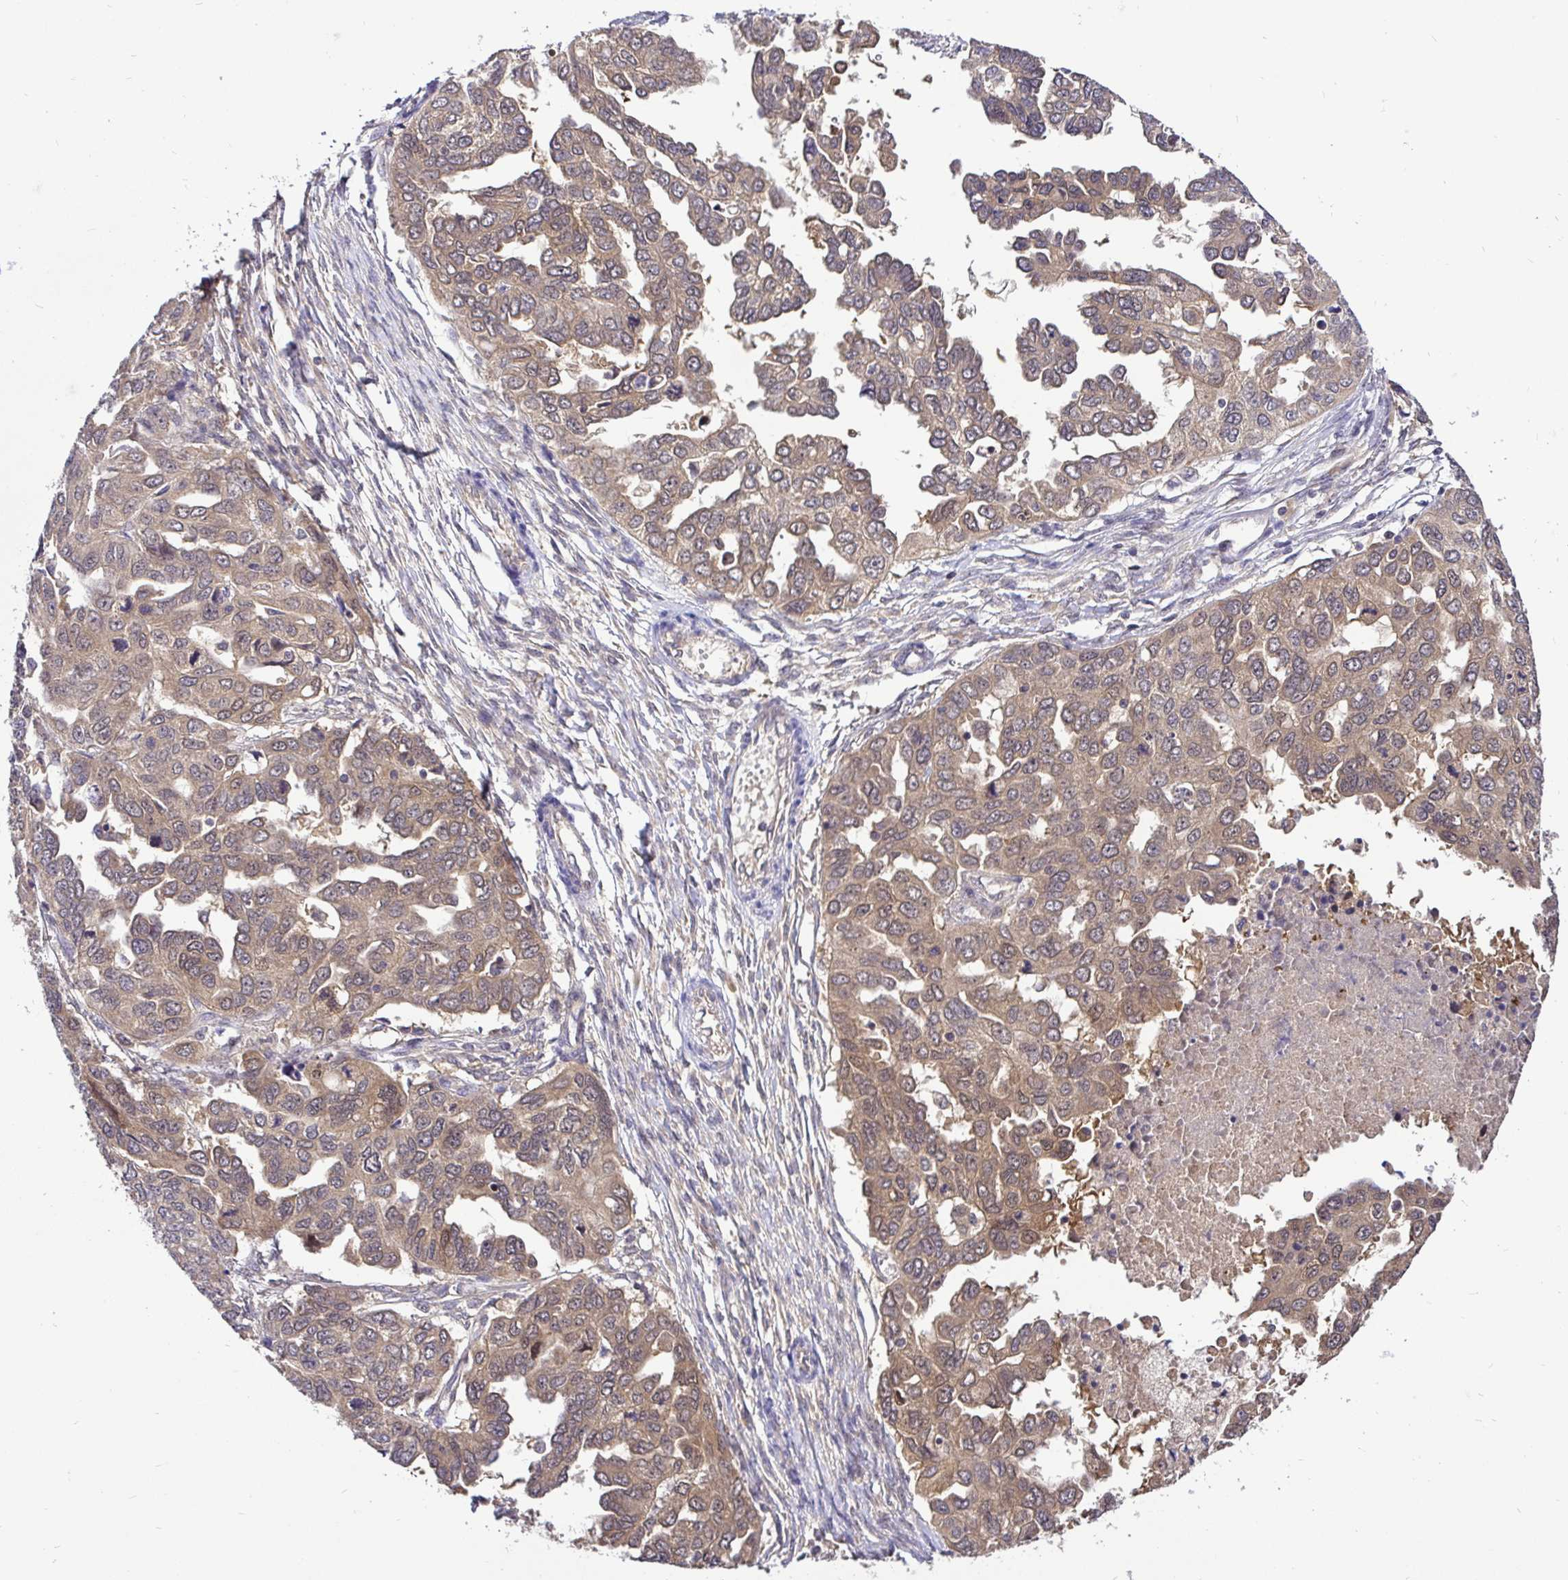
{"staining": {"intensity": "moderate", "quantity": ">75%", "location": "cytoplasmic/membranous,nuclear"}, "tissue": "ovarian cancer", "cell_type": "Tumor cells", "image_type": "cancer", "snomed": [{"axis": "morphology", "description": "Cystadenocarcinoma, serous, NOS"}, {"axis": "topography", "description": "Ovary"}], "caption": "Brown immunohistochemical staining in human ovarian serous cystadenocarcinoma reveals moderate cytoplasmic/membranous and nuclear positivity in about >75% of tumor cells.", "gene": "UBE2M", "patient": {"sex": "female", "age": 53}}